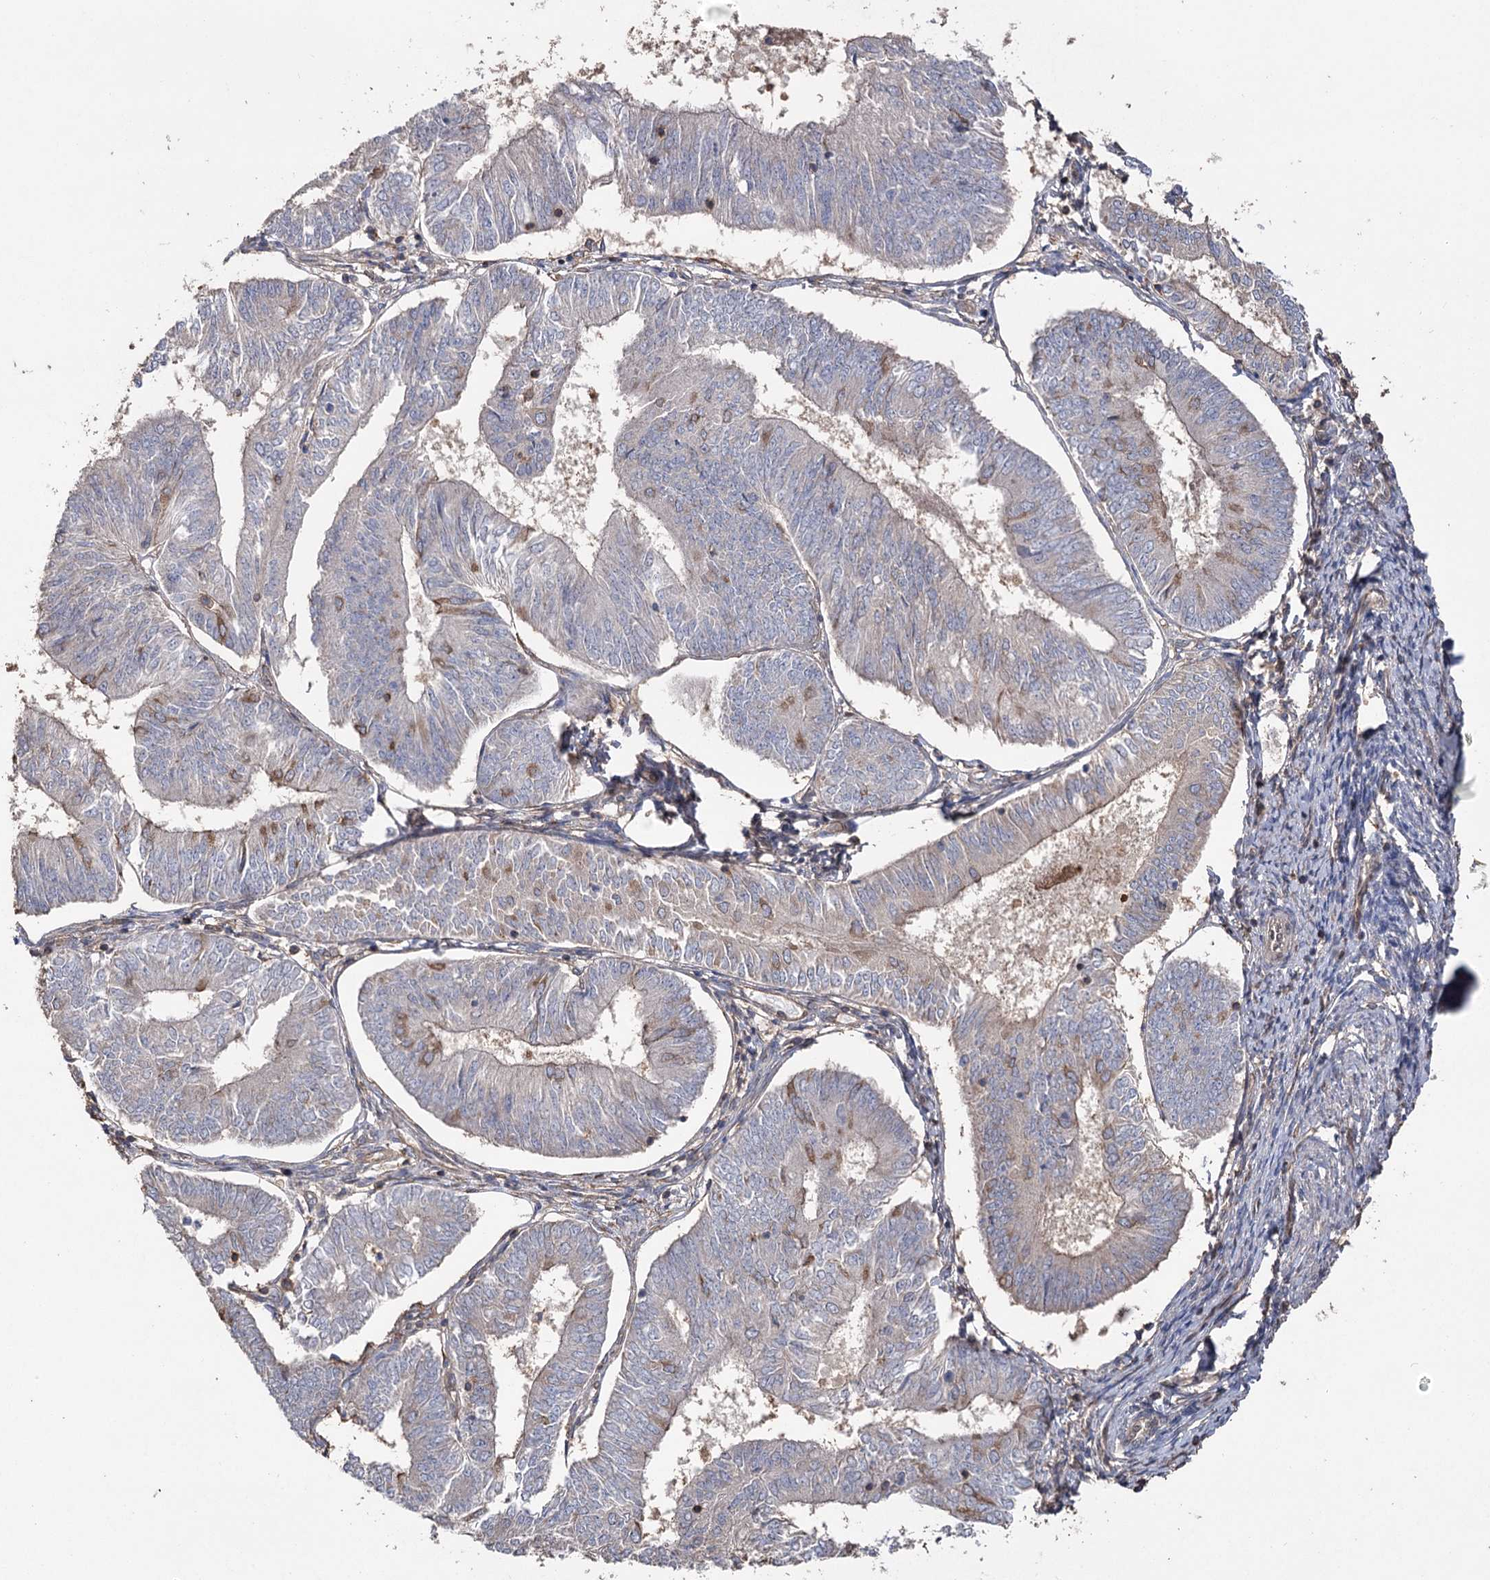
{"staining": {"intensity": "moderate", "quantity": "<25%", "location": "cytoplasmic/membranous"}, "tissue": "endometrial cancer", "cell_type": "Tumor cells", "image_type": "cancer", "snomed": [{"axis": "morphology", "description": "Adenocarcinoma, NOS"}, {"axis": "topography", "description": "Endometrium"}], "caption": "Immunohistochemistry micrograph of endometrial cancer stained for a protein (brown), which reveals low levels of moderate cytoplasmic/membranous expression in approximately <25% of tumor cells.", "gene": "FAM13B", "patient": {"sex": "female", "age": 58}}